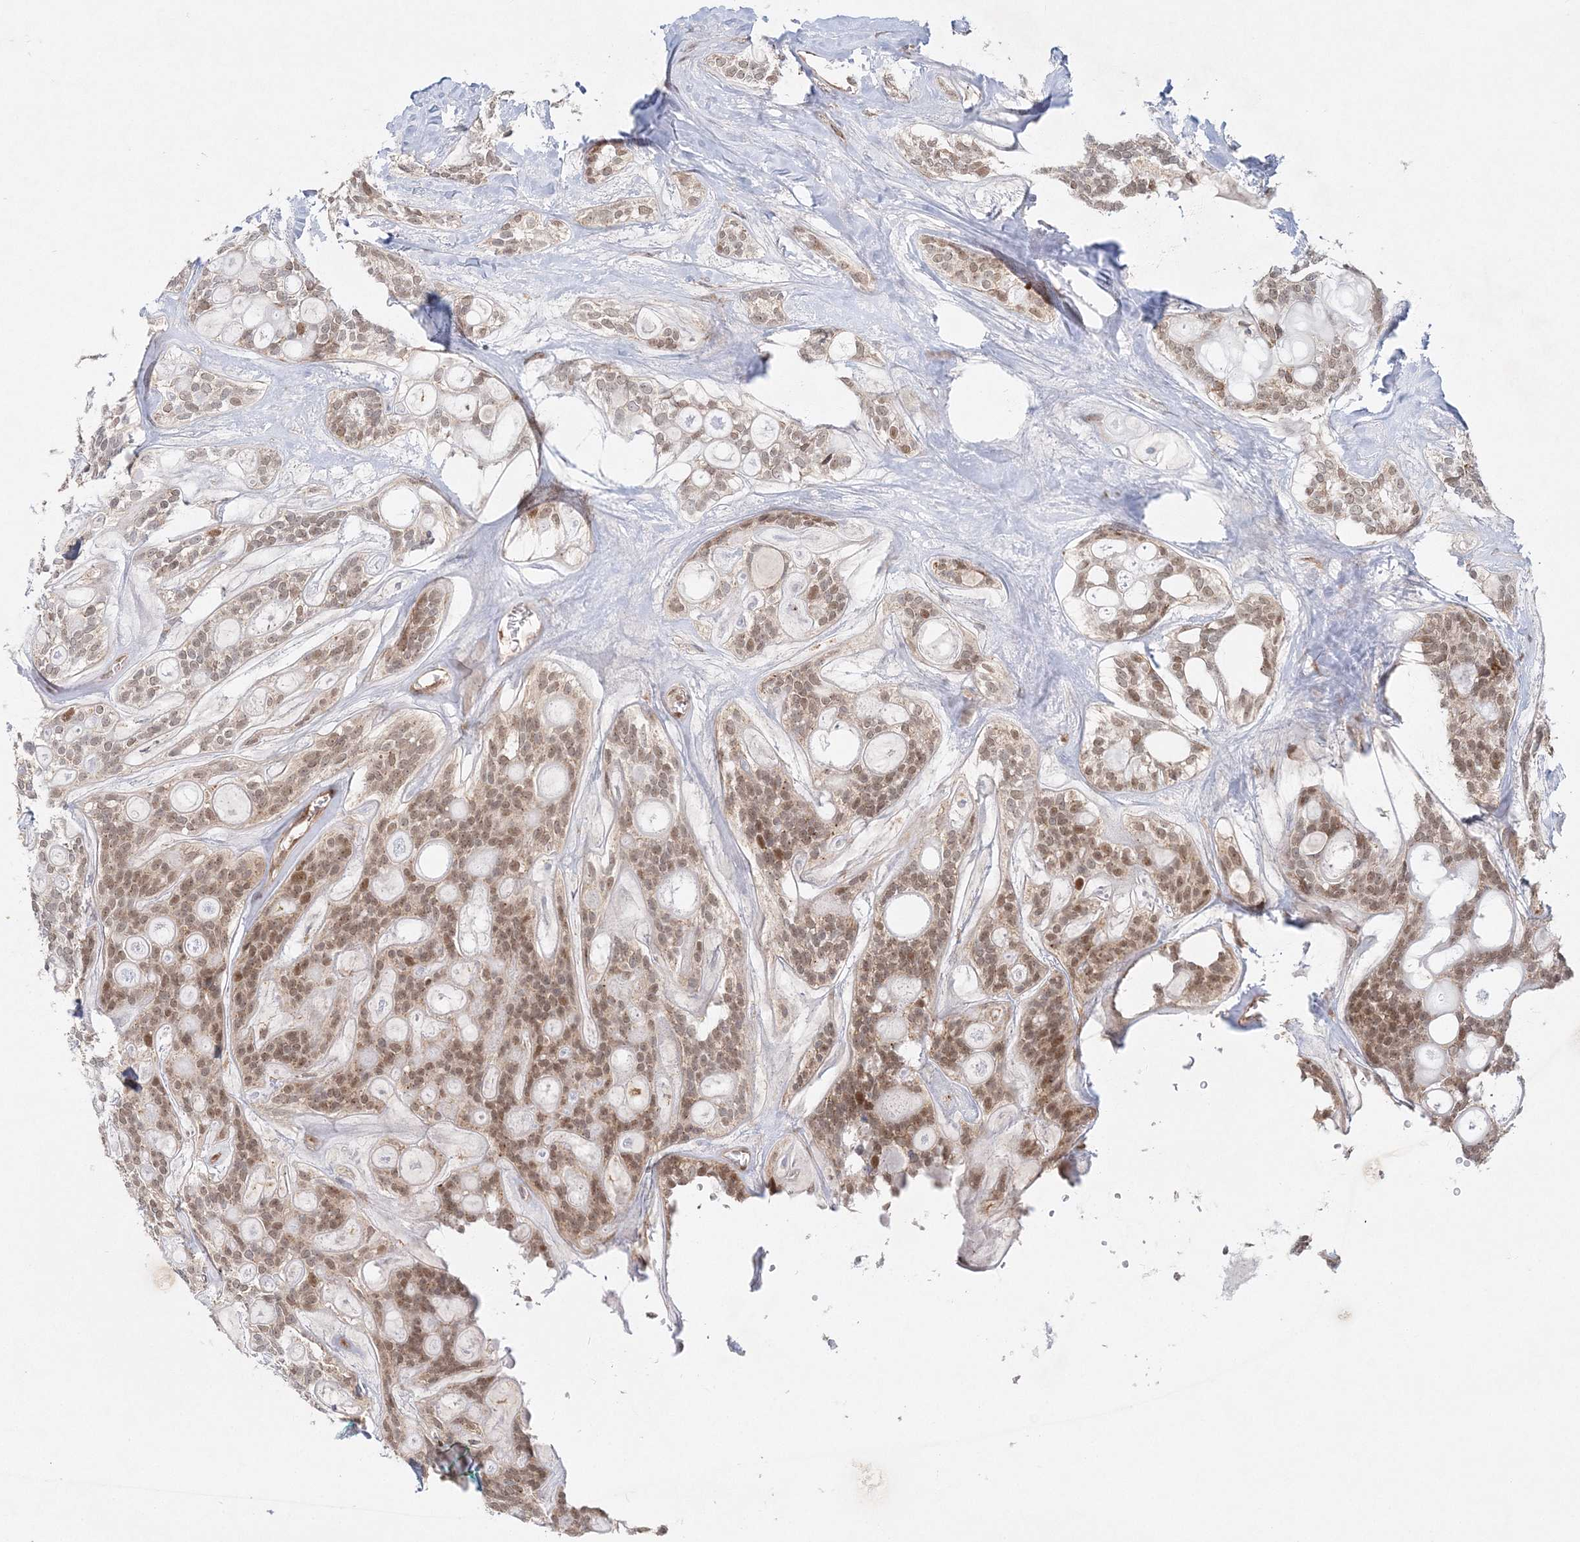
{"staining": {"intensity": "moderate", "quantity": ">75%", "location": "cytoplasmic/membranous,nuclear"}, "tissue": "head and neck cancer", "cell_type": "Tumor cells", "image_type": "cancer", "snomed": [{"axis": "morphology", "description": "Adenocarcinoma, NOS"}, {"axis": "topography", "description": "Head-Neck"}], "caption": "There is medium levels of moderate cytoplasmic/membranous and nuclear staining in tumor cells of adenocarcinoma (head and neck), as demonstrated by immunohistochemical staining (brown color).", "gene": "RAB11FIP2", "patient": {"sex": "male", "age": 66}}